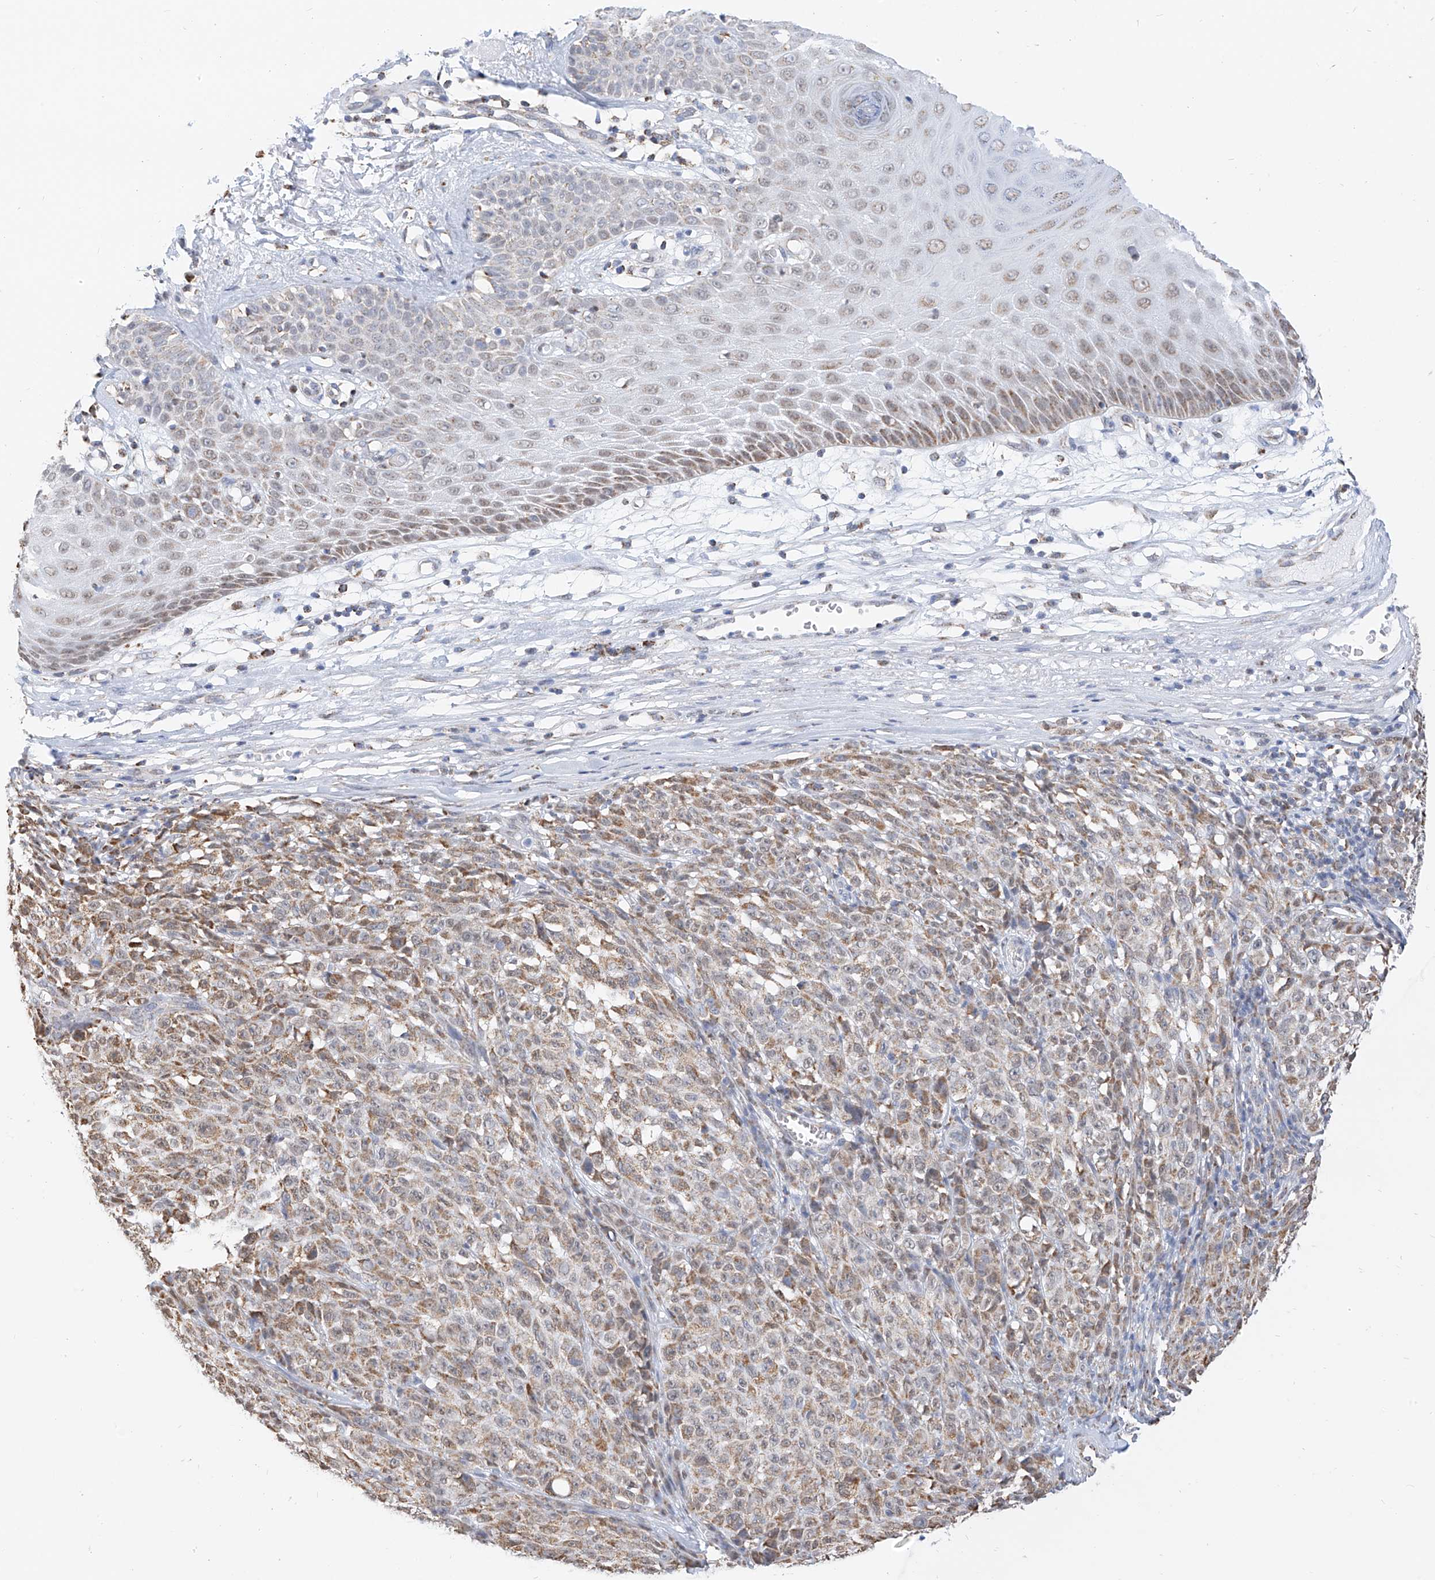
{"staining": {"intensity": "weak", "quantity": ">75%", "location": "cytoplasmic/membranous"}, "tissue": "melanoma", "cell_type": "Tumor cells", "image_type": "cancer", "snomed": [{"axis": "morphology", "description": "Malignant melanoma, NOS"}, {"axis": "topography", "description": "Skin"}], "caption": "Immunohistochemistry (IHC) (DAB (3,3'-diaminobenzidine)) staining of malignant melanoma reveals weak cytoplasmic/membranous protein expression in about >75% of tumor cells. (DAB IHC with brightfield microscopy, high magnification).", "gene": "NALCN", "patient": {"sex": "female", "age": 82}}